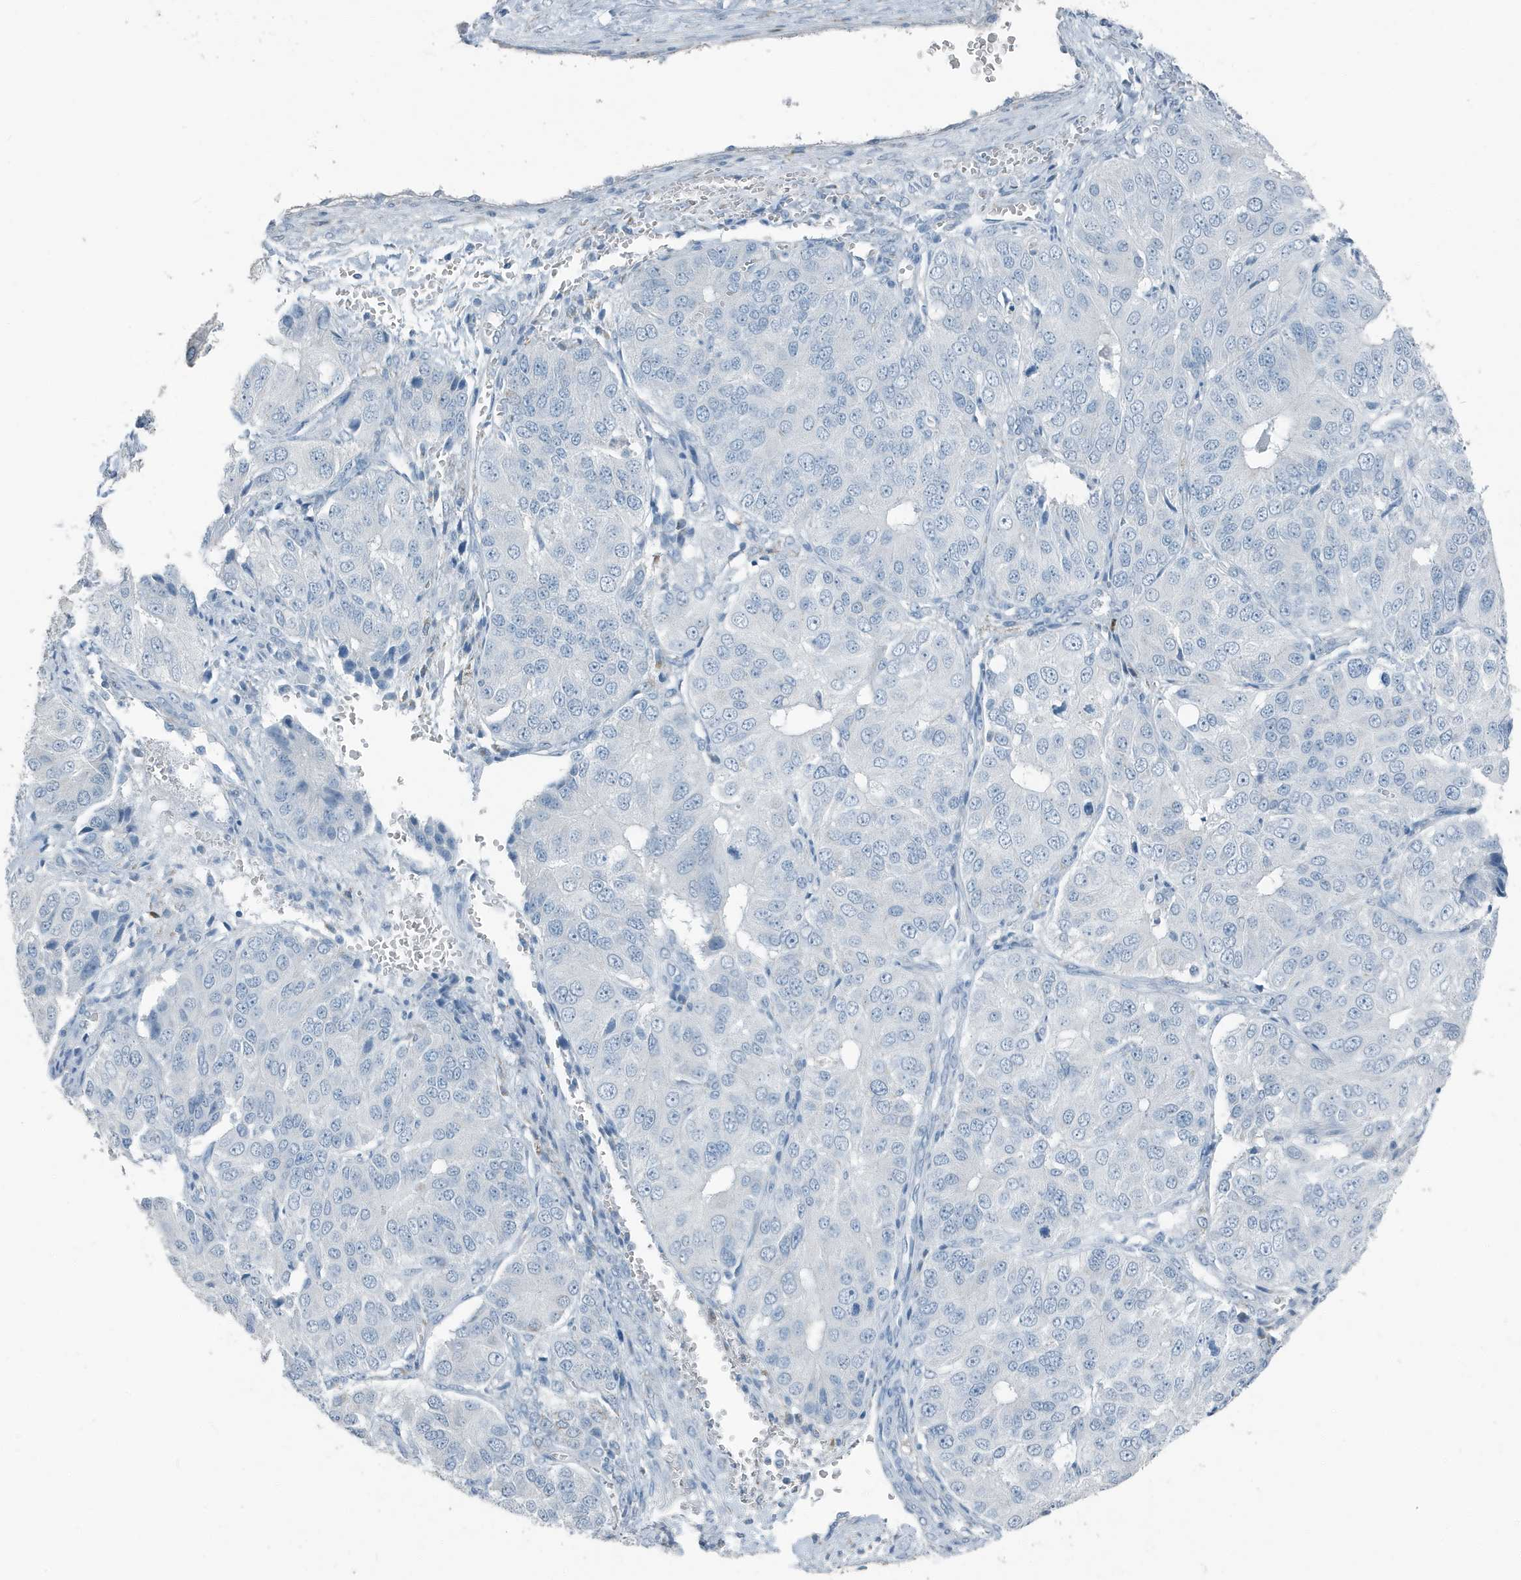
{"staining": {"intensity": "negative", "quantity": "none", "location": "none"}, "tissue": "ovarian cancer", "cell_type": "Tumor cells", "image_type": "cancer", "snomed": [{"axis": "morphology", "description": "Carcinoma, endometroid"}, {"axis": "topography", "description": "Ovary"}], "caption": "High power microscopy micrograph of an immunohistochemistry (IHC) histopathology image of ovarian cancer, revealing no significant staining in tumor cells. The staining was performed using DAB to visualize the protein expression in brown, while the nuclei were stained in blue with hematoxylin (Magnification: 20x).", "gene": "FAM162A", "patient": {"sex": "female", "age": 51}}